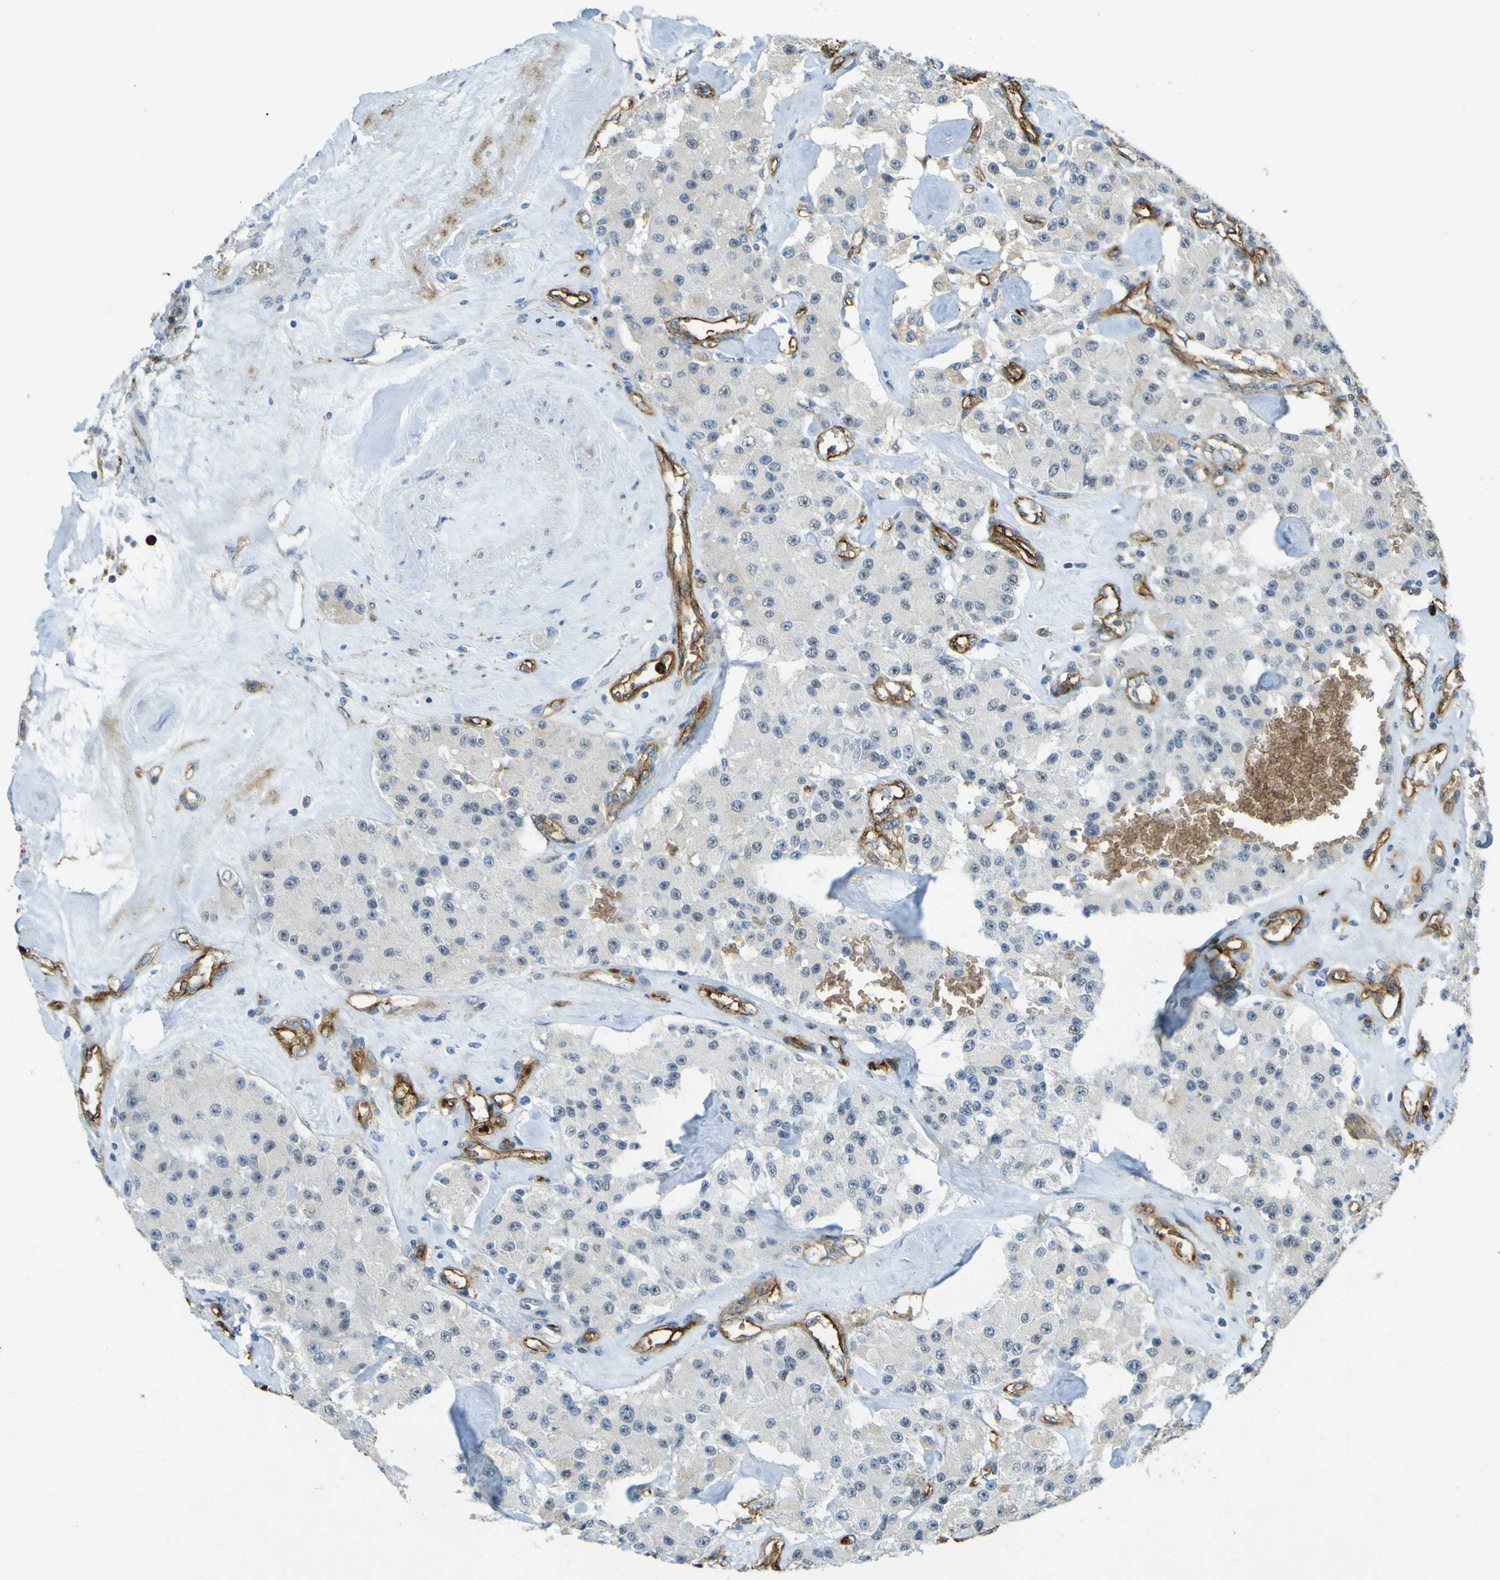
{"staining": {"intensity": "negative", "quantity": "none", "location": "none"}, "tissue": "carcinoid", "cell_type": "Tumor cells", "image_type": "cancer", "snomed": [{"axis": "morphology", "description": "Carcinoid, malignant, NOS"}, {"axis": "topography", "description": "Pancreas"}], "caption": "DAB immunohistochemical staining of carcinoid demonstrates no significant expression in tumor cells. Nuclei are stained in blue.", "gene": "PLXDC1", "patient": {"sex": "male", "age": 41}}